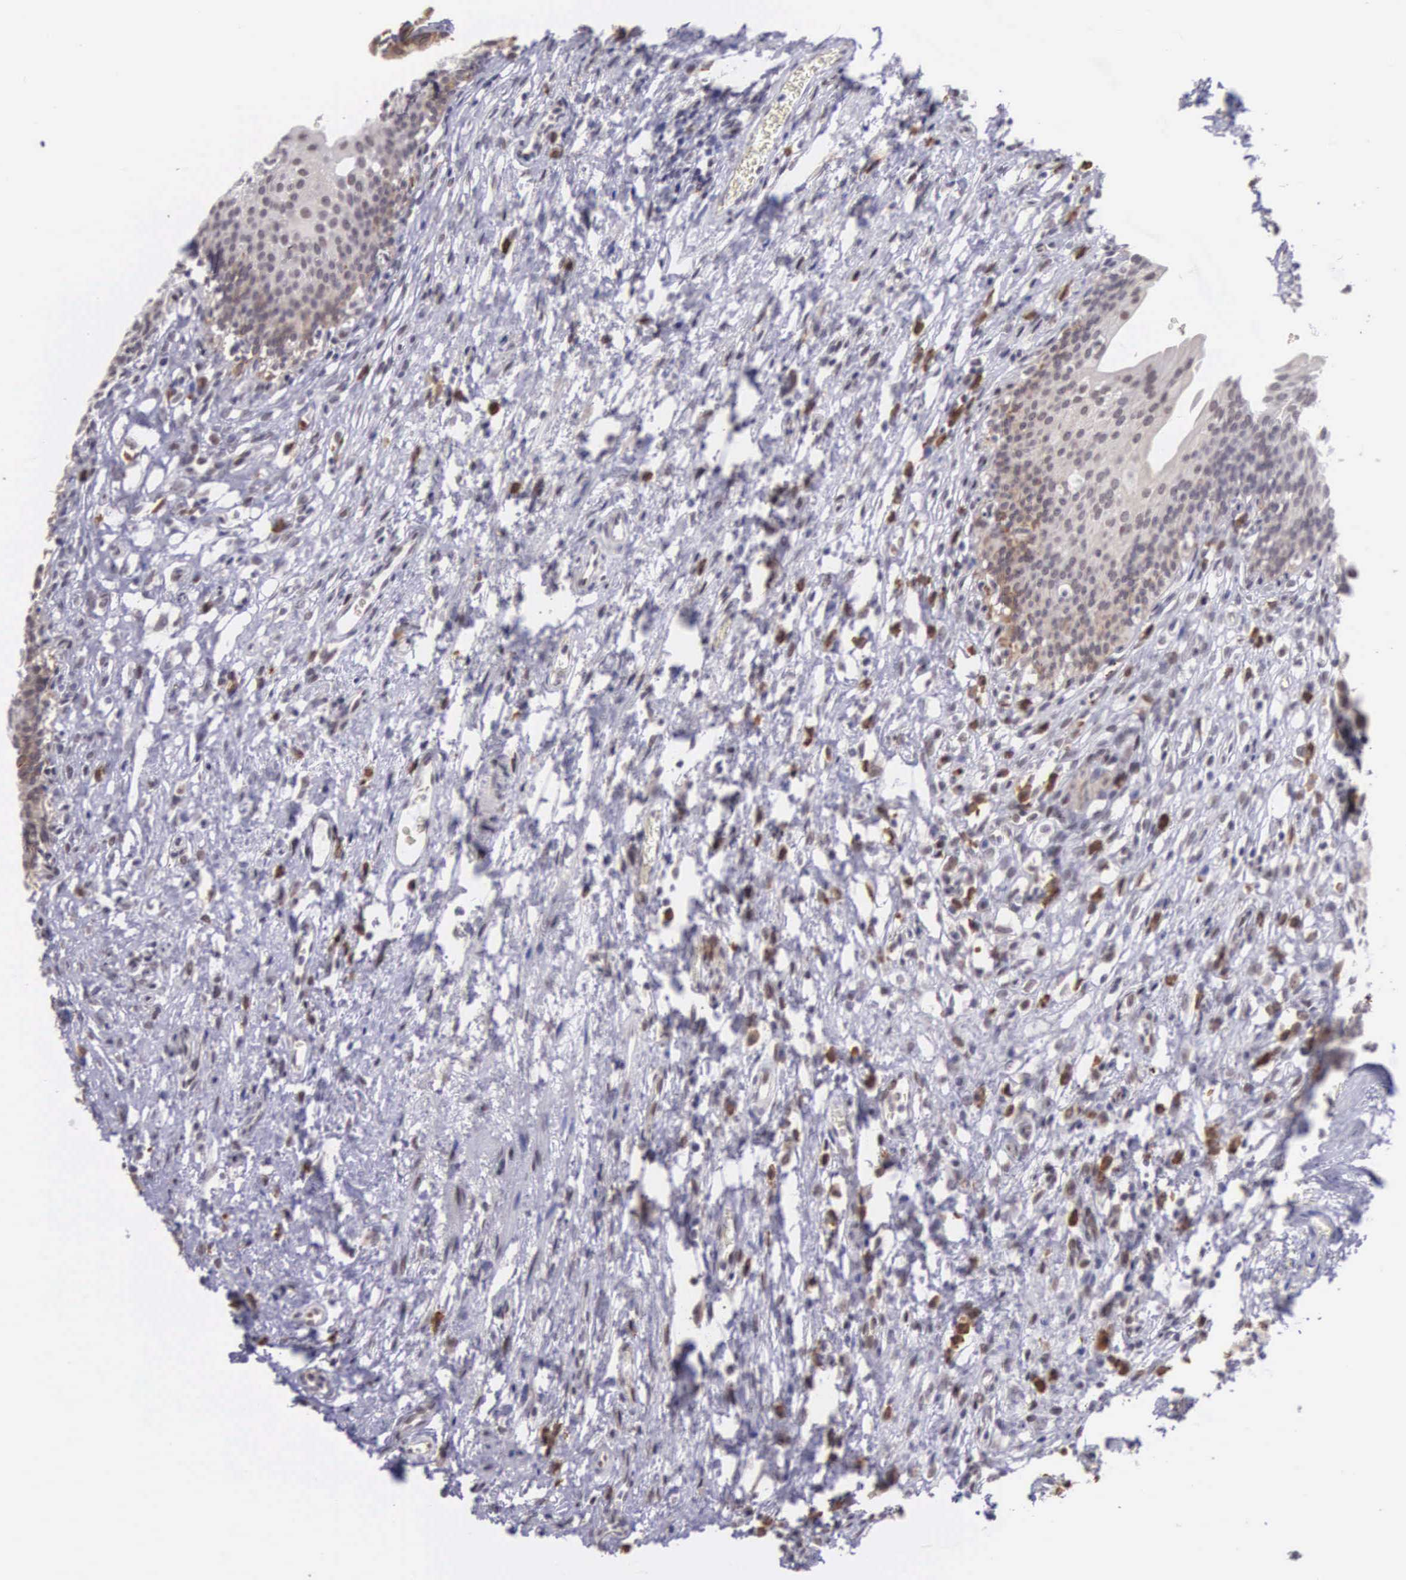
{"staining": {"intensity": "moderate", "quantity": "25%-75%", "location": "cytoplasmic/membranous"}, "tissue": "urinary bladder", "cell_type": "Urothelial cells", "image_type": "normal", "snomed": [{"axis": "morphology", "description": "Normal tissue, NOS"}, {"axis": "morphology", "description": "Urothelial carcinoma, Low grade"}, {"axis": "topography", "description": "Smooth muscle"}, {"axis": "topography", "description": "Urinary bladder"}], "caption": "Urothelial cells reveal moderate cytoplasmic/membranous positivity in about 25%-75% of cells in unremarkable urinary bladder.", "gene": "SLC25A21", "patient": {"sex": "male", "age": 60}}